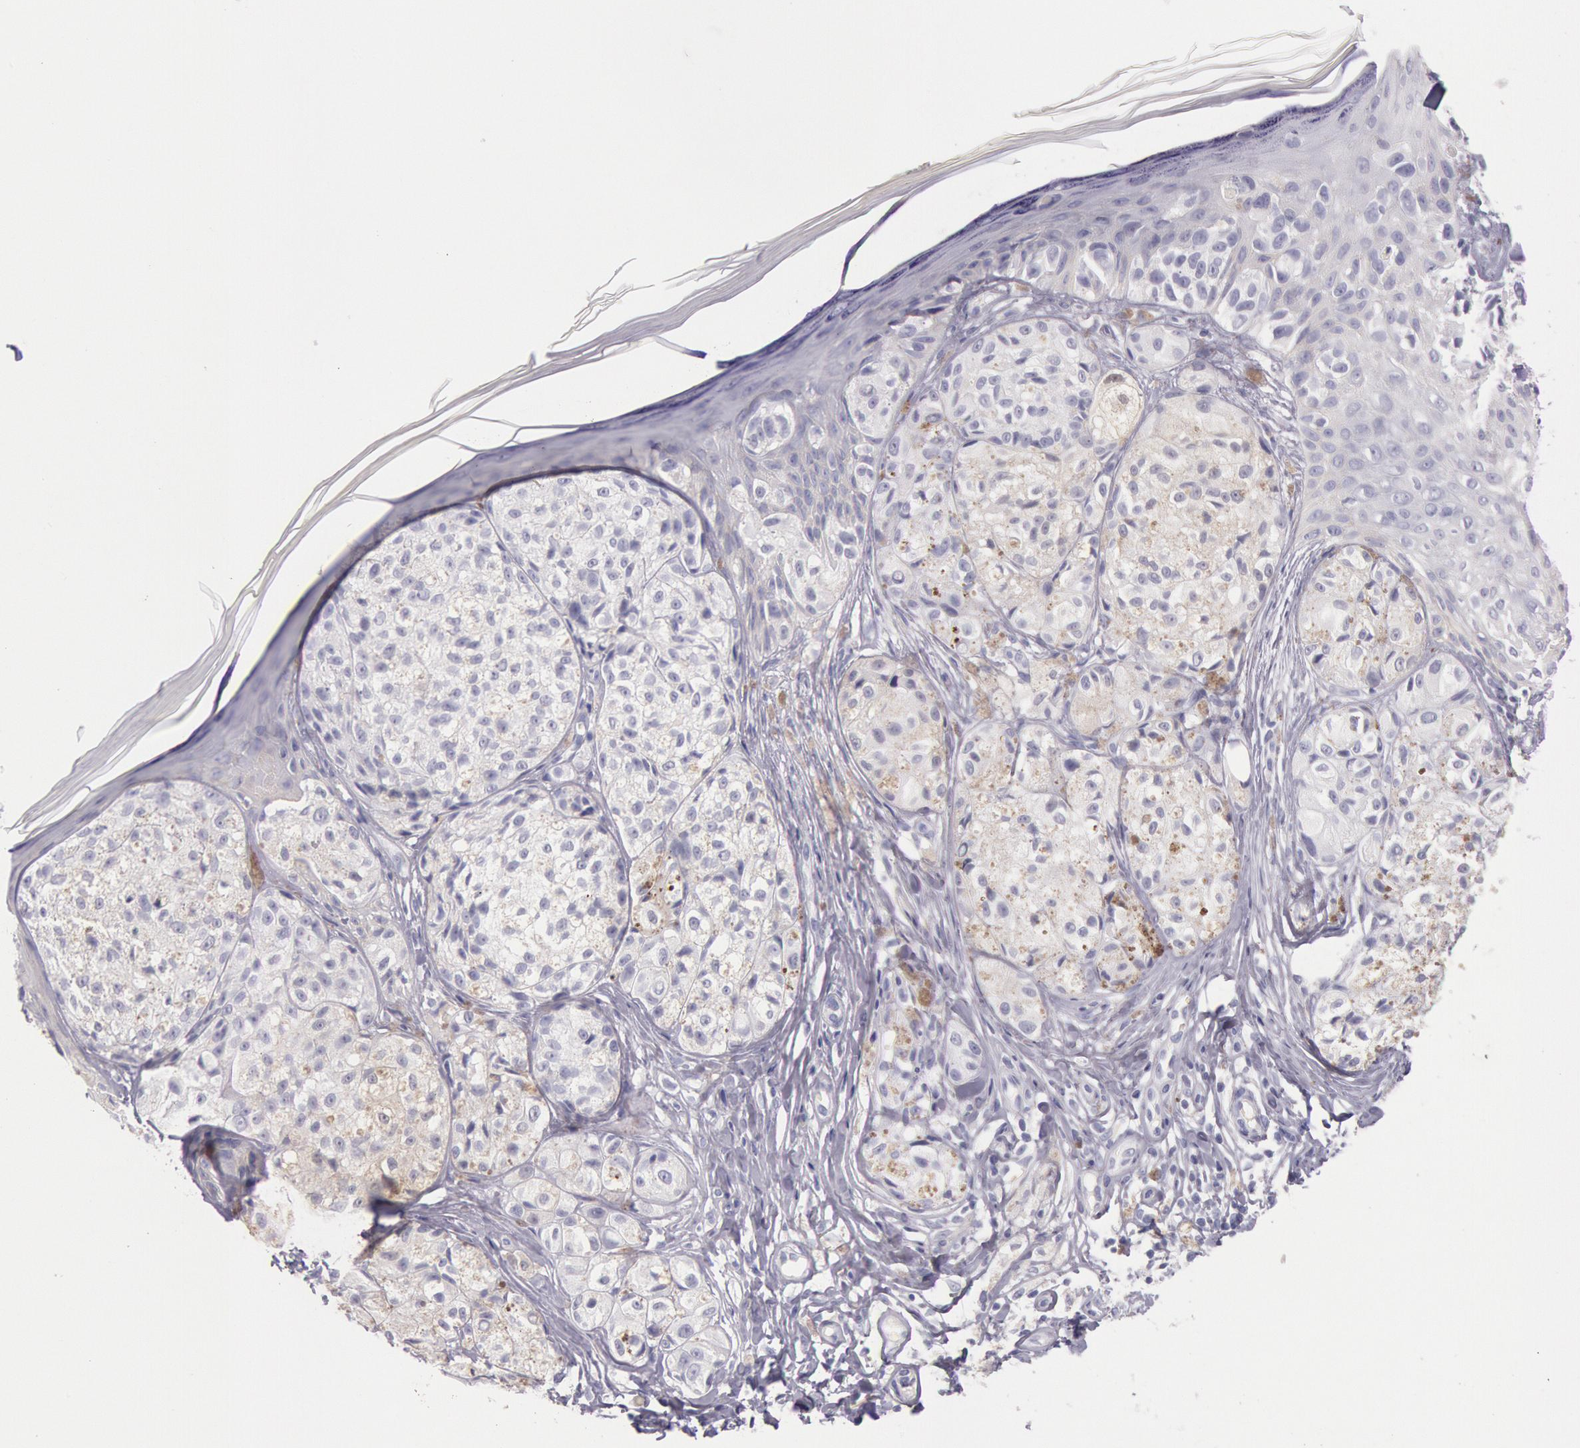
{"staining": {"intensity": "negative", "quantity": "none", "location": "none"}, "tissue": "melanoma", "cell_type": "Tumor cells", "image_type": "cancer", "snomed": [{"axis": "morphology", "description": "Malignant melanoma, NOS"}, {"axis": "topography", "description": "Skin"}], "caption": "Tumor cells are negative for protein expression in human melanoma. (Immunohistochemistry (ihc), brightfield microscopy, high magnification).", "gene": "EGFR", "patient": {"sex": "male", "age": 57}}